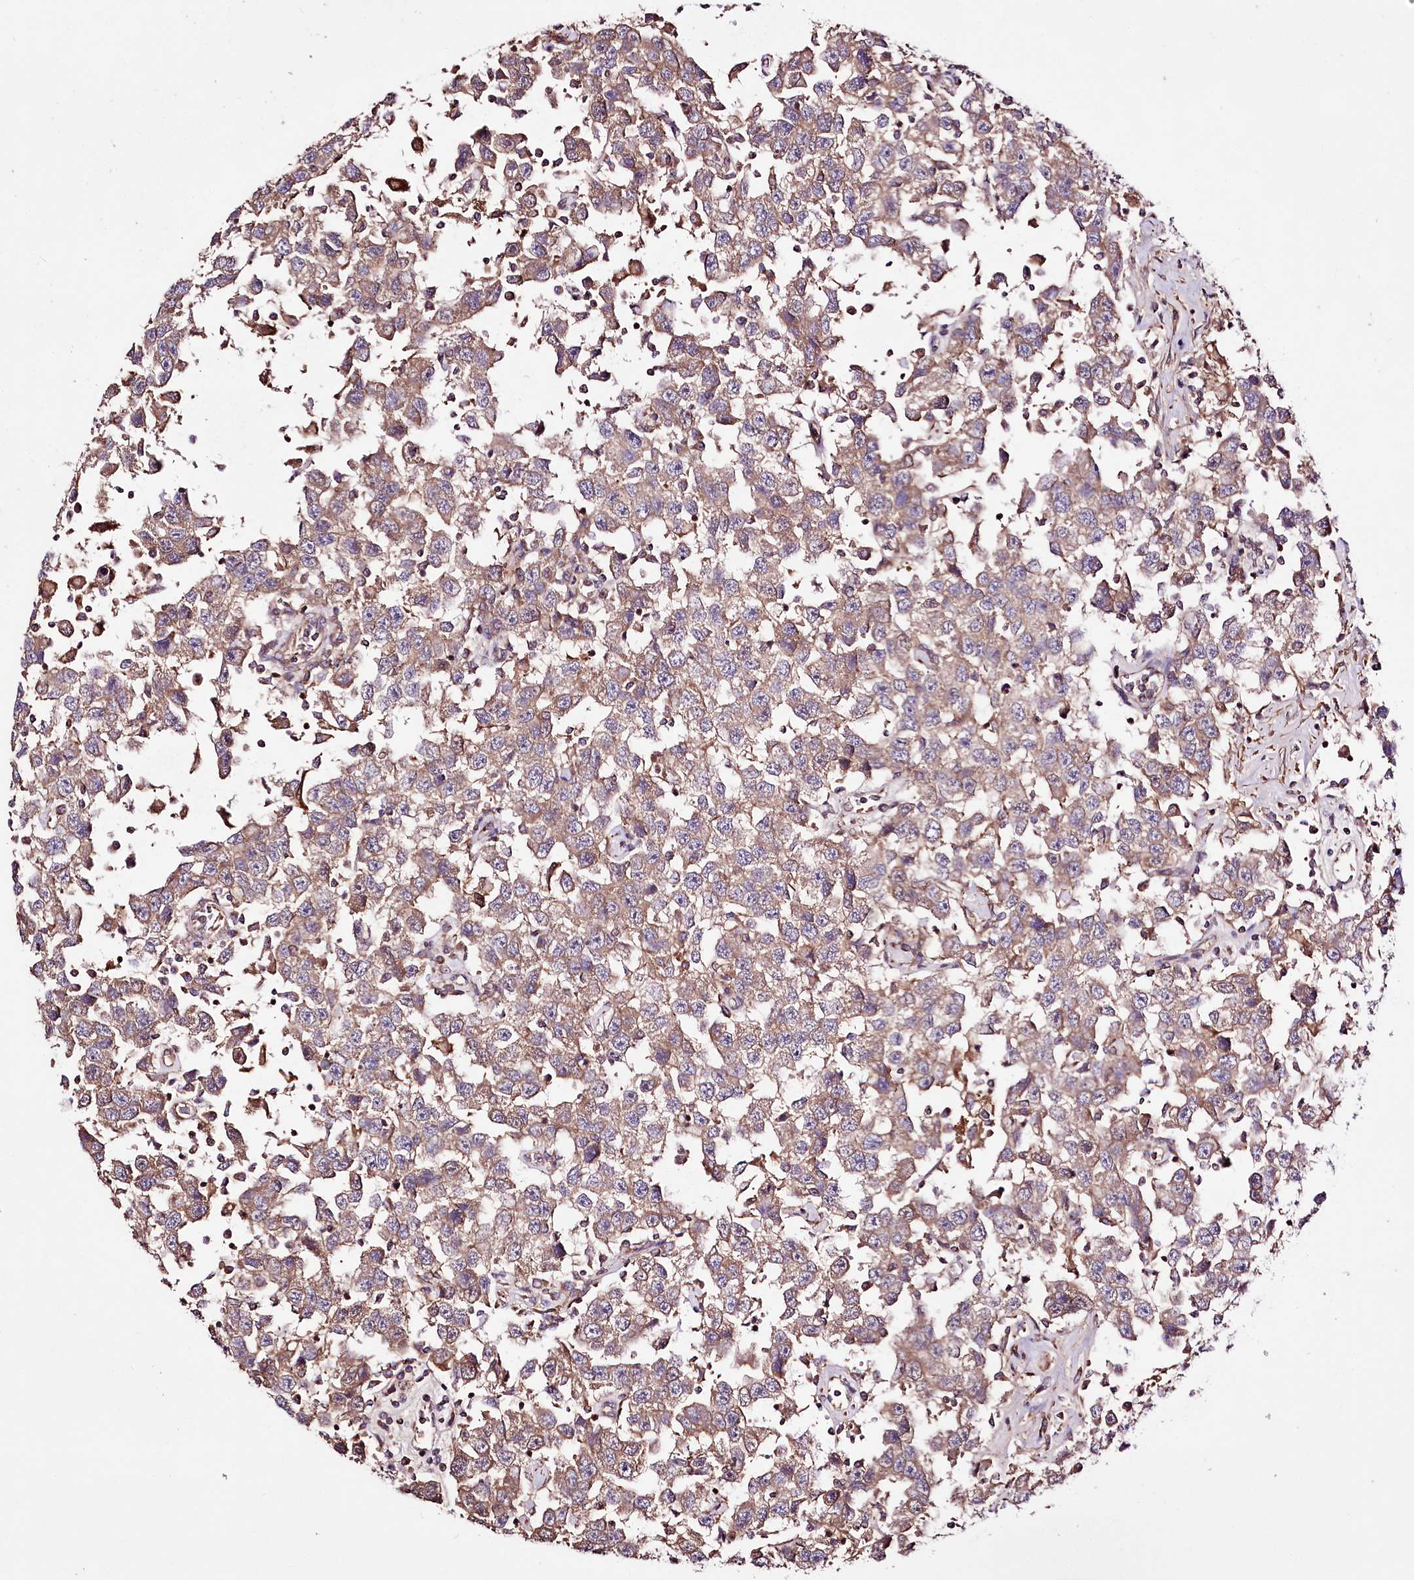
{"staining": {"intensity": "weak", "quantity": ">75%", "location": "cytoplasmic/membranous"}, "tissue": "testis cancer", "cell_type": "Tumor cells", "image_type": "cancer", "snomed": [{"axis": "morphology", "description": "Seminoma, NOS"}, {"axis": "topography", "description": "Testis"}], "caption": "Immunohistochemistry (IHC) of human testis cancer (seminoma) shows low levels of weak cytoplasmic/membranous expression in approximately >75% of tumor cells.", "gene": "WWC1", "patient": {"sex": "male", "age": 41}}